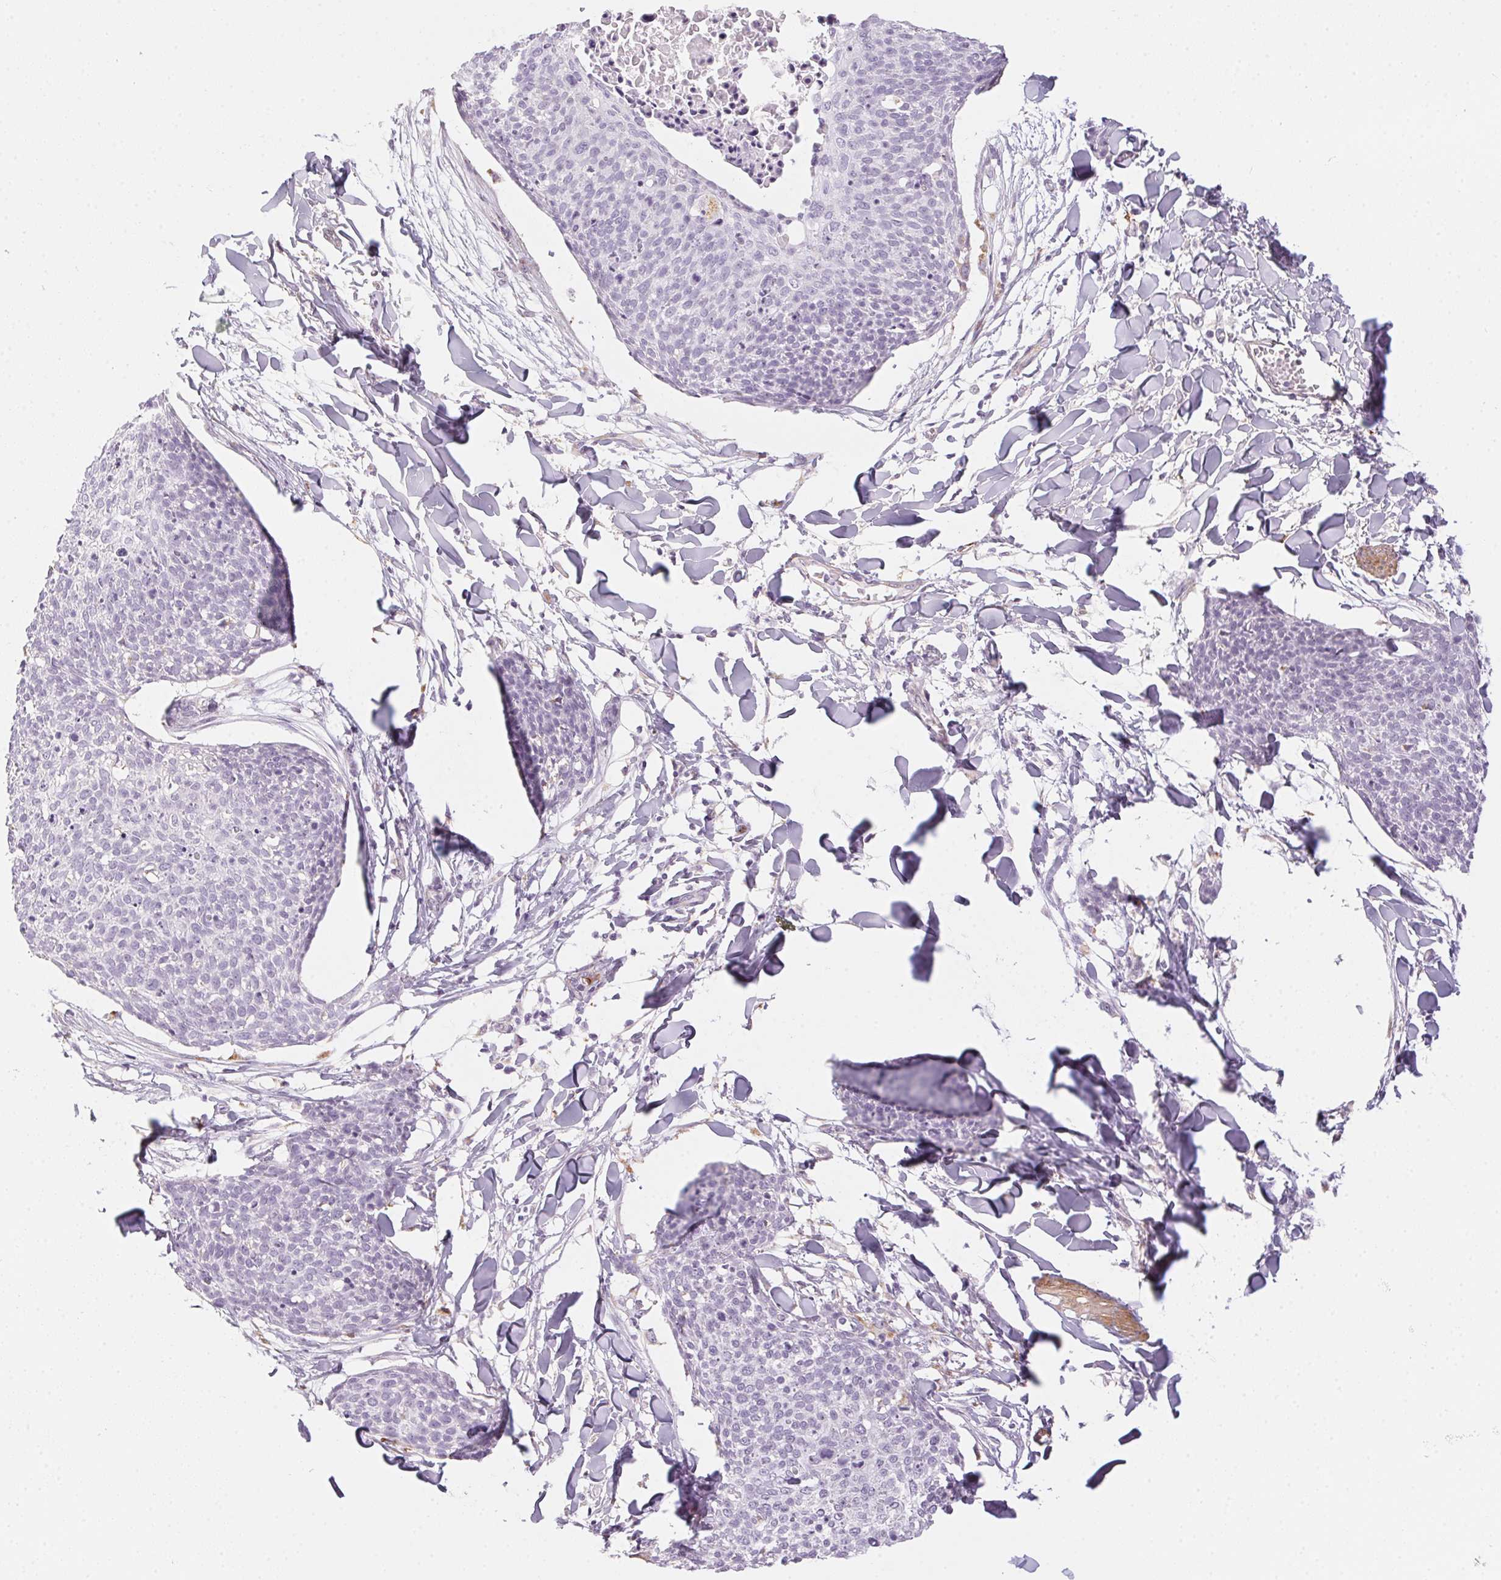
{"staining": {"intensity": "negative", "quantity": "none", "location": "none"}, "tissue": "skin cancer", "cell_type": "Tumor cells", "image_type": "cancer", "snomed": [{"axis": "morphology", "description": "Squamous cell carcinoma, NOS"}, {"axis": "topography", "description": "Skin"}, {"axis": "topography", "description": "Vulva"}], "caption": "Tumor cells are negative for protein expression in human skin squamous cell carcinoma.", "gene": "PRPH", "patient": {"sex": "female", "age": 75}}